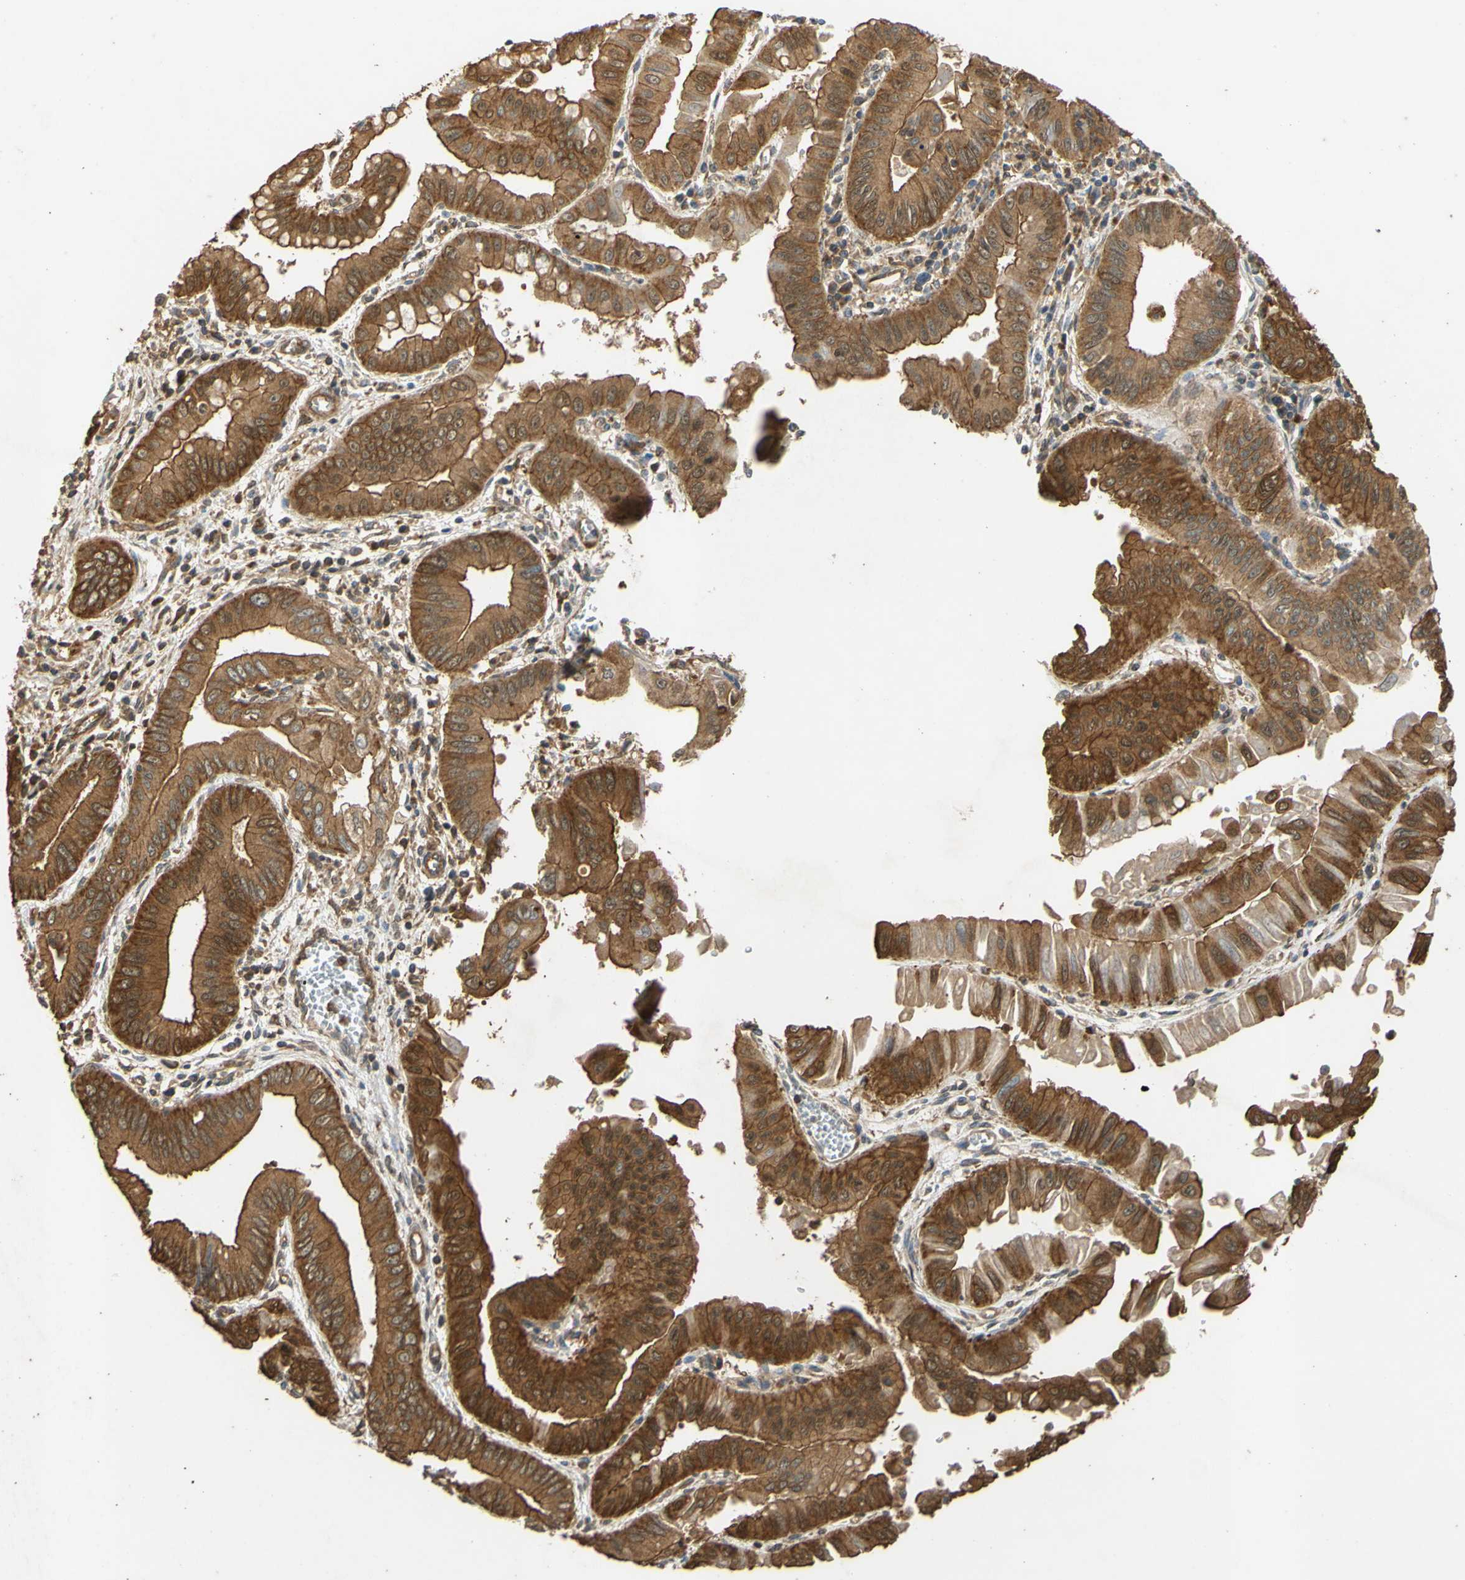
{"staining": {"intensity": "strong", "quantity": ">75%", "location": "cytoplasmic/membranous"}, "tissue": "pancreatic cancer", "cell_type": "Tumor cells", "image_type": "cancer", "snomed": [{"axis": "morphology", "description": "Normal tissue, NOS"}, {"axis": "topography", "description": "Lymph node"}], "caption": "A brown stain labels strong cytoplasmic/membranous expression of a protein in pancreatic cancer tumor cells. Immunohistochemistry (ihc) stains the protein of interest in brown and the nuclei are stained blue.", "gene": "CTTN", "patient": {"sex": "male", "age": 50}}